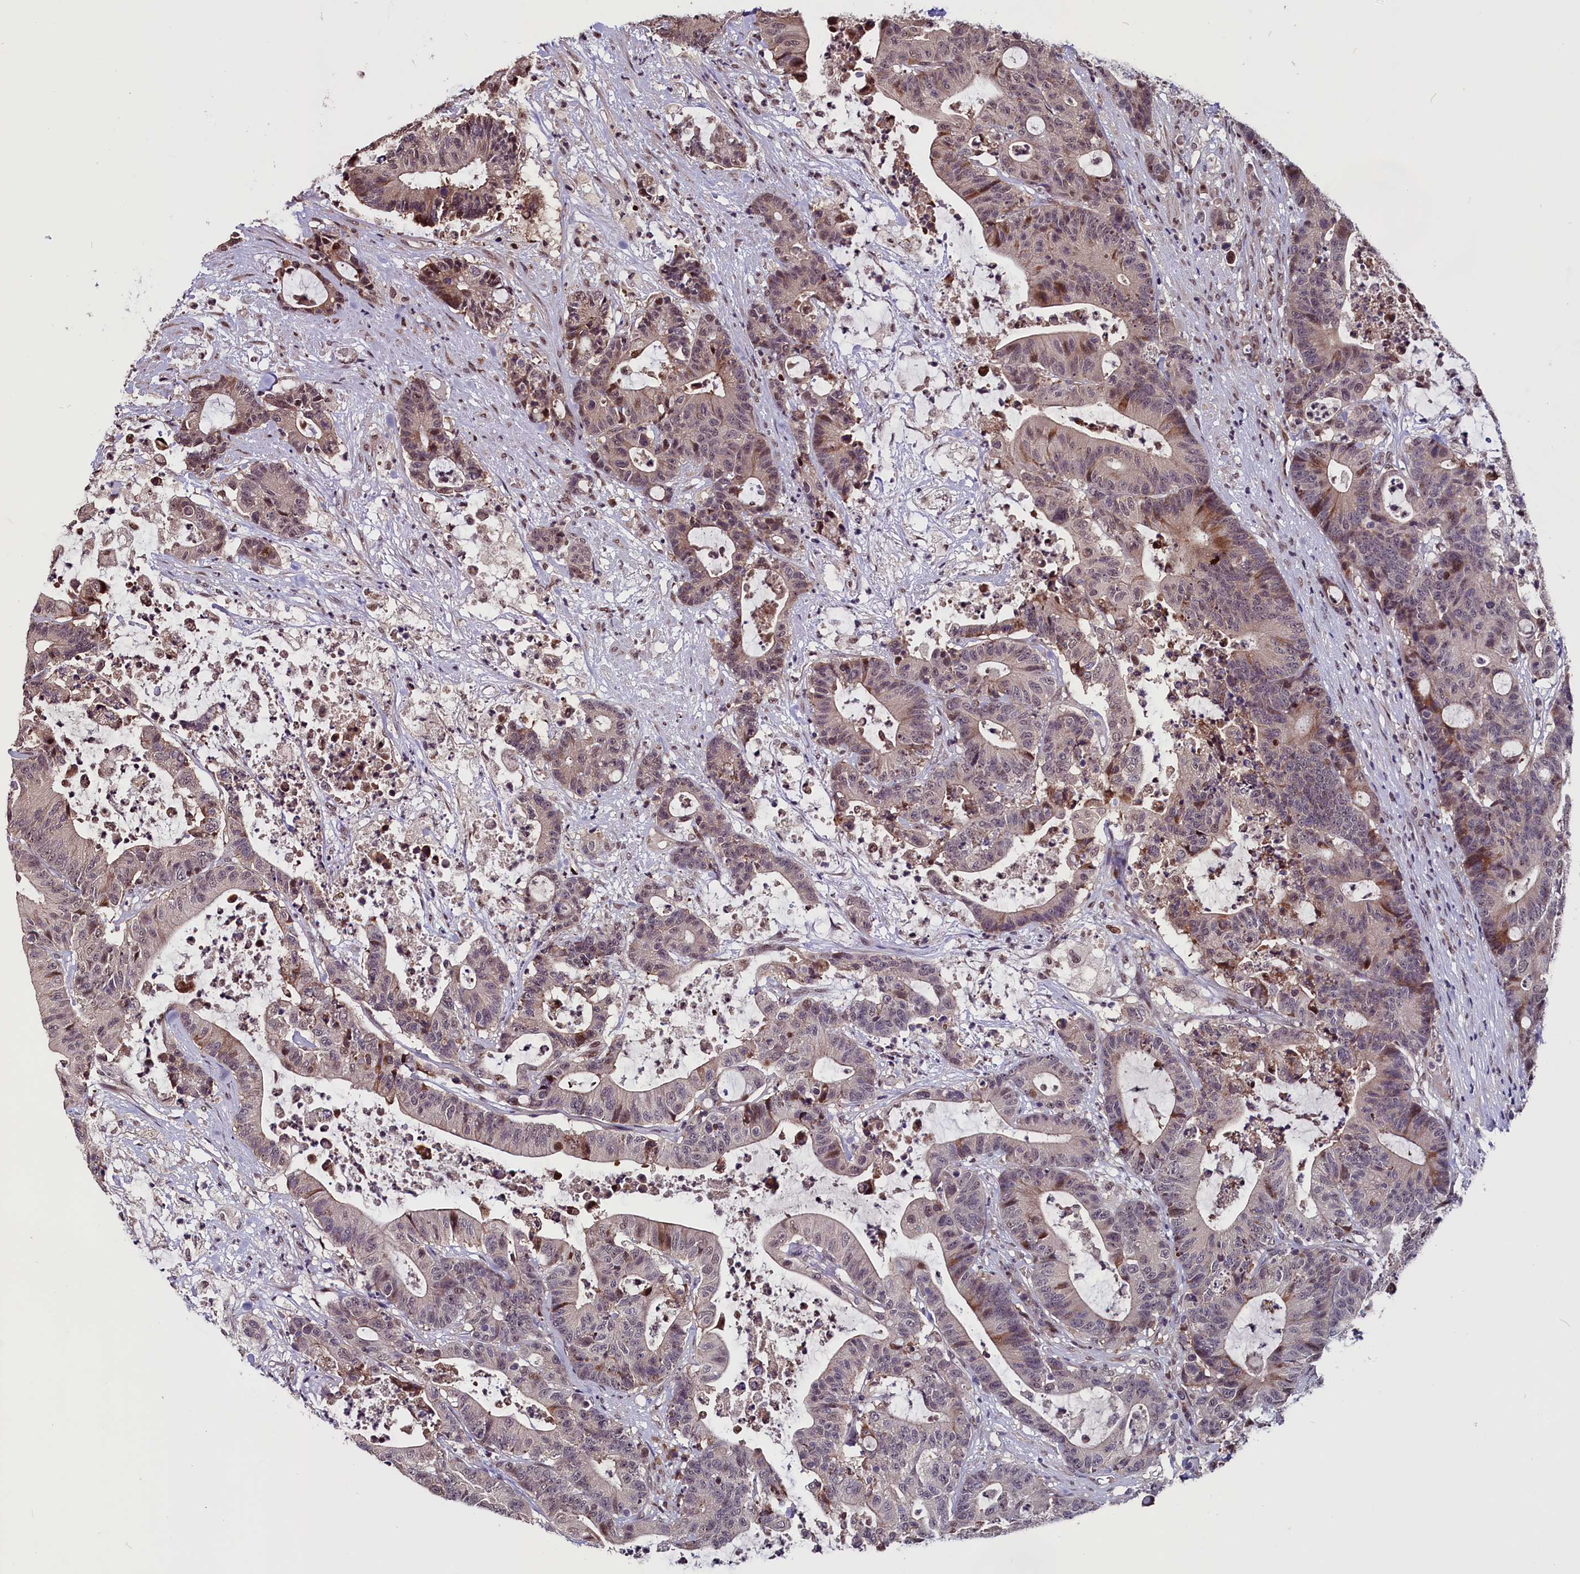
{"staining": {"intensity": "weak", "quantity": "25%-75%", "location": "cytoplasmic/membranous,nuclear"}, "tissue": "colorectal cancer", "cell_type": "Tumor cells", "image_type": "cancer", "snomed": [{"axis": "morphology", "description": "Adenocarcinoma, NOS"}, {"axis": "topography", "description": "Colon"}], "caption": "Brown immunohistochemical staining in human colorectal cancer reveals weak cytoplasmic/membranous and nuclear positivity in approximately 25%-75% of tumor cells. (Brightfield microscopy of DAB IHC at high magnification).", "gene": "RNMT", "patient": {"sex": "female", "age": 84}}